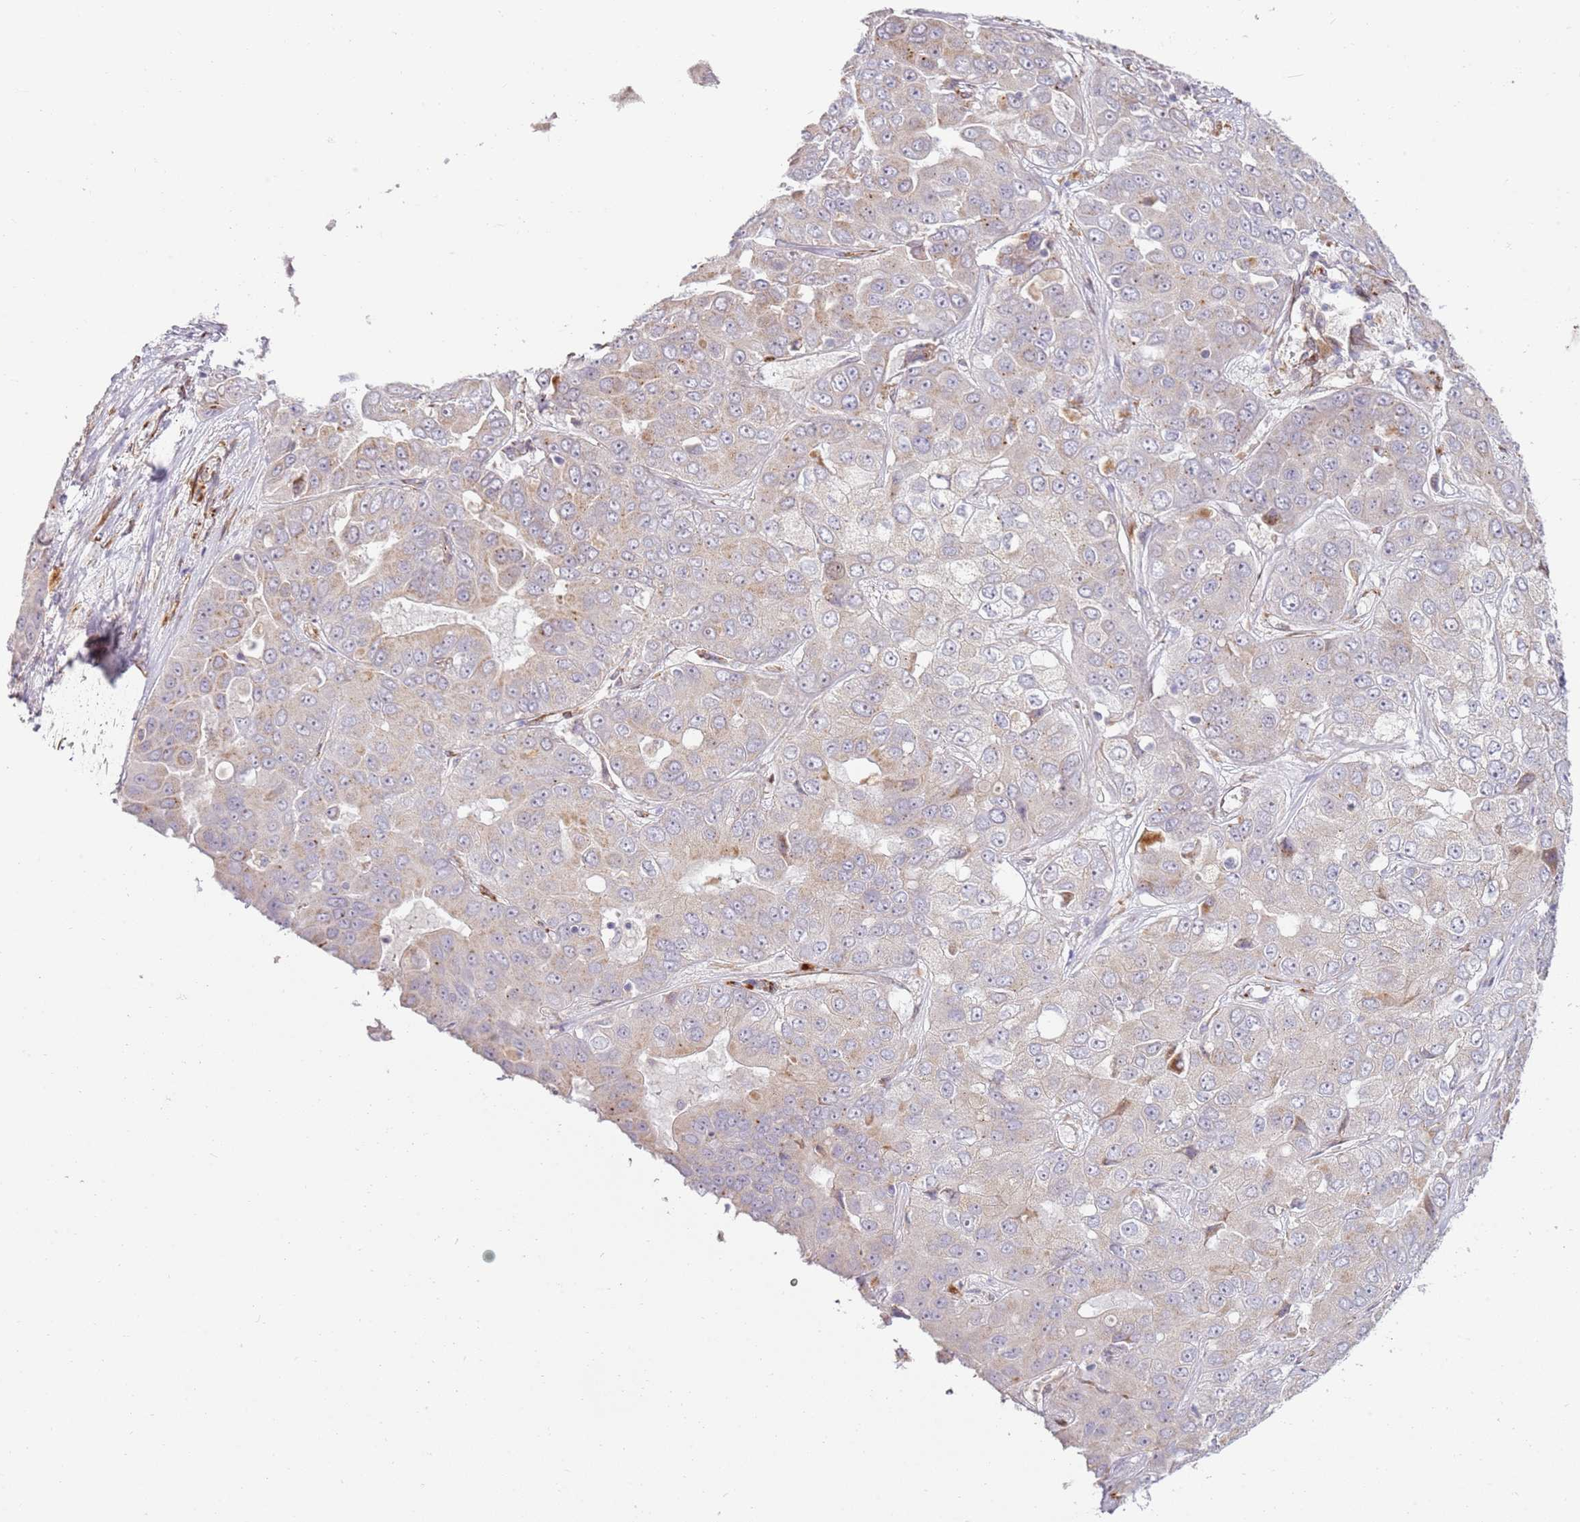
{"staining": {"intensity": "weak", "quantity": "<25%", "location": "cytoplasmic/membranous"}, "tissue": "liver cancer", "cell_type": "Tumor cells", "image_type": "cancer", "snomed": [{"axis": "morphology", "description": "Cholangiocarcinoma"}, {"axis": "topography", "description": "Liver"}], "caption": "Liver cancer was stained to show a protein in brown. There is no significant staining in tumor cells.", "gene": "GRAP", "patient": {"sex": "female", "age": 52}}